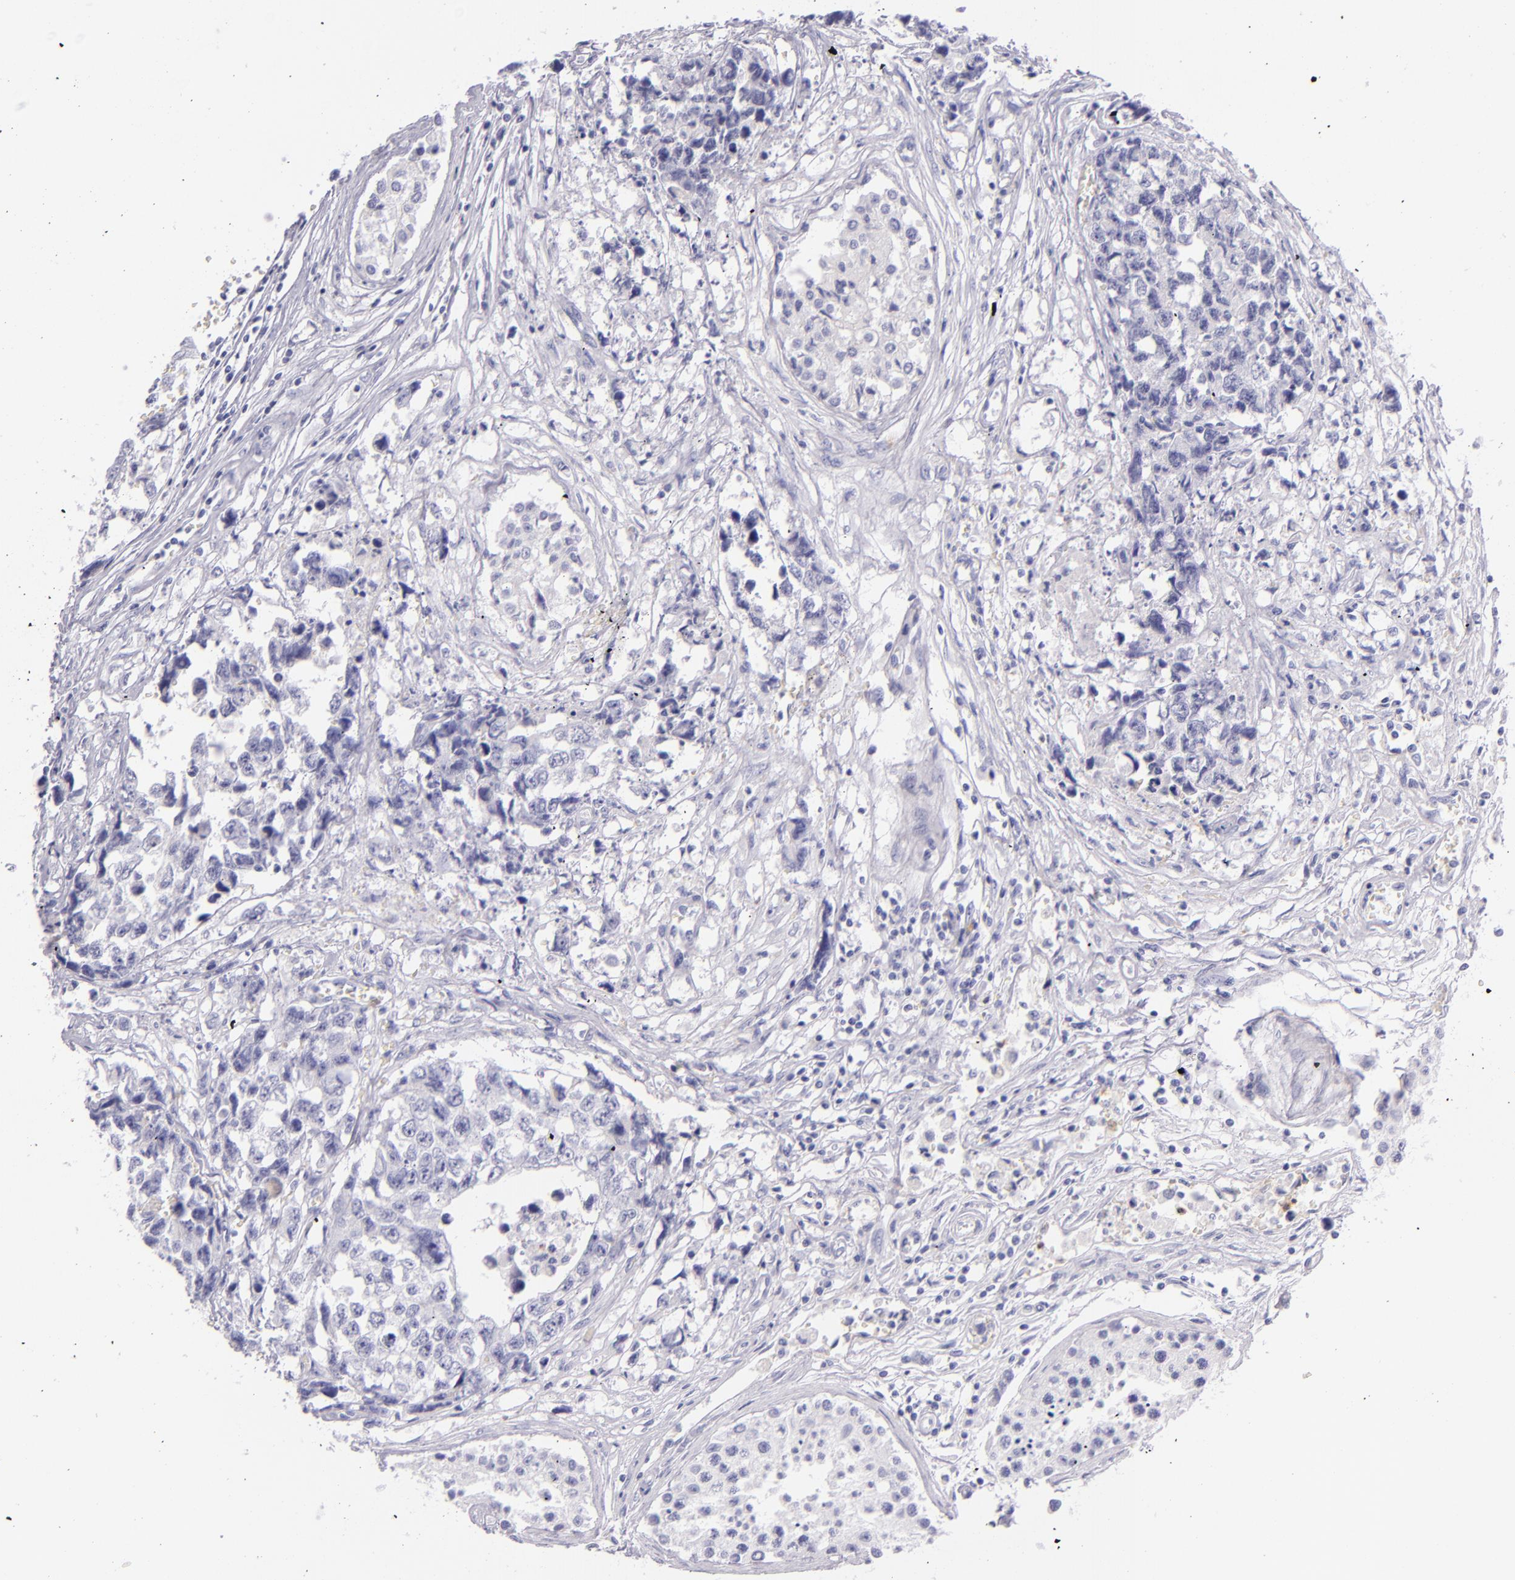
{"staining": {"intensity": "negative", "quantity": "none", "location": "none"}, "tissue": "testis cancer", "cell_type": "Tumor cells", "image_type": "cancer", "snomed": [{"axis": "morphology", "description": "Carcinoma, Embryonal, NOS"}, {"axis": "topography", "description": "Testis"}], "caption": "Human testis embryonal carcinoma stained for a protein using IHC shows no expression in tumor cells.", "gene": "CEACAM1", "patient": {"sex": "male", "age": 31}}